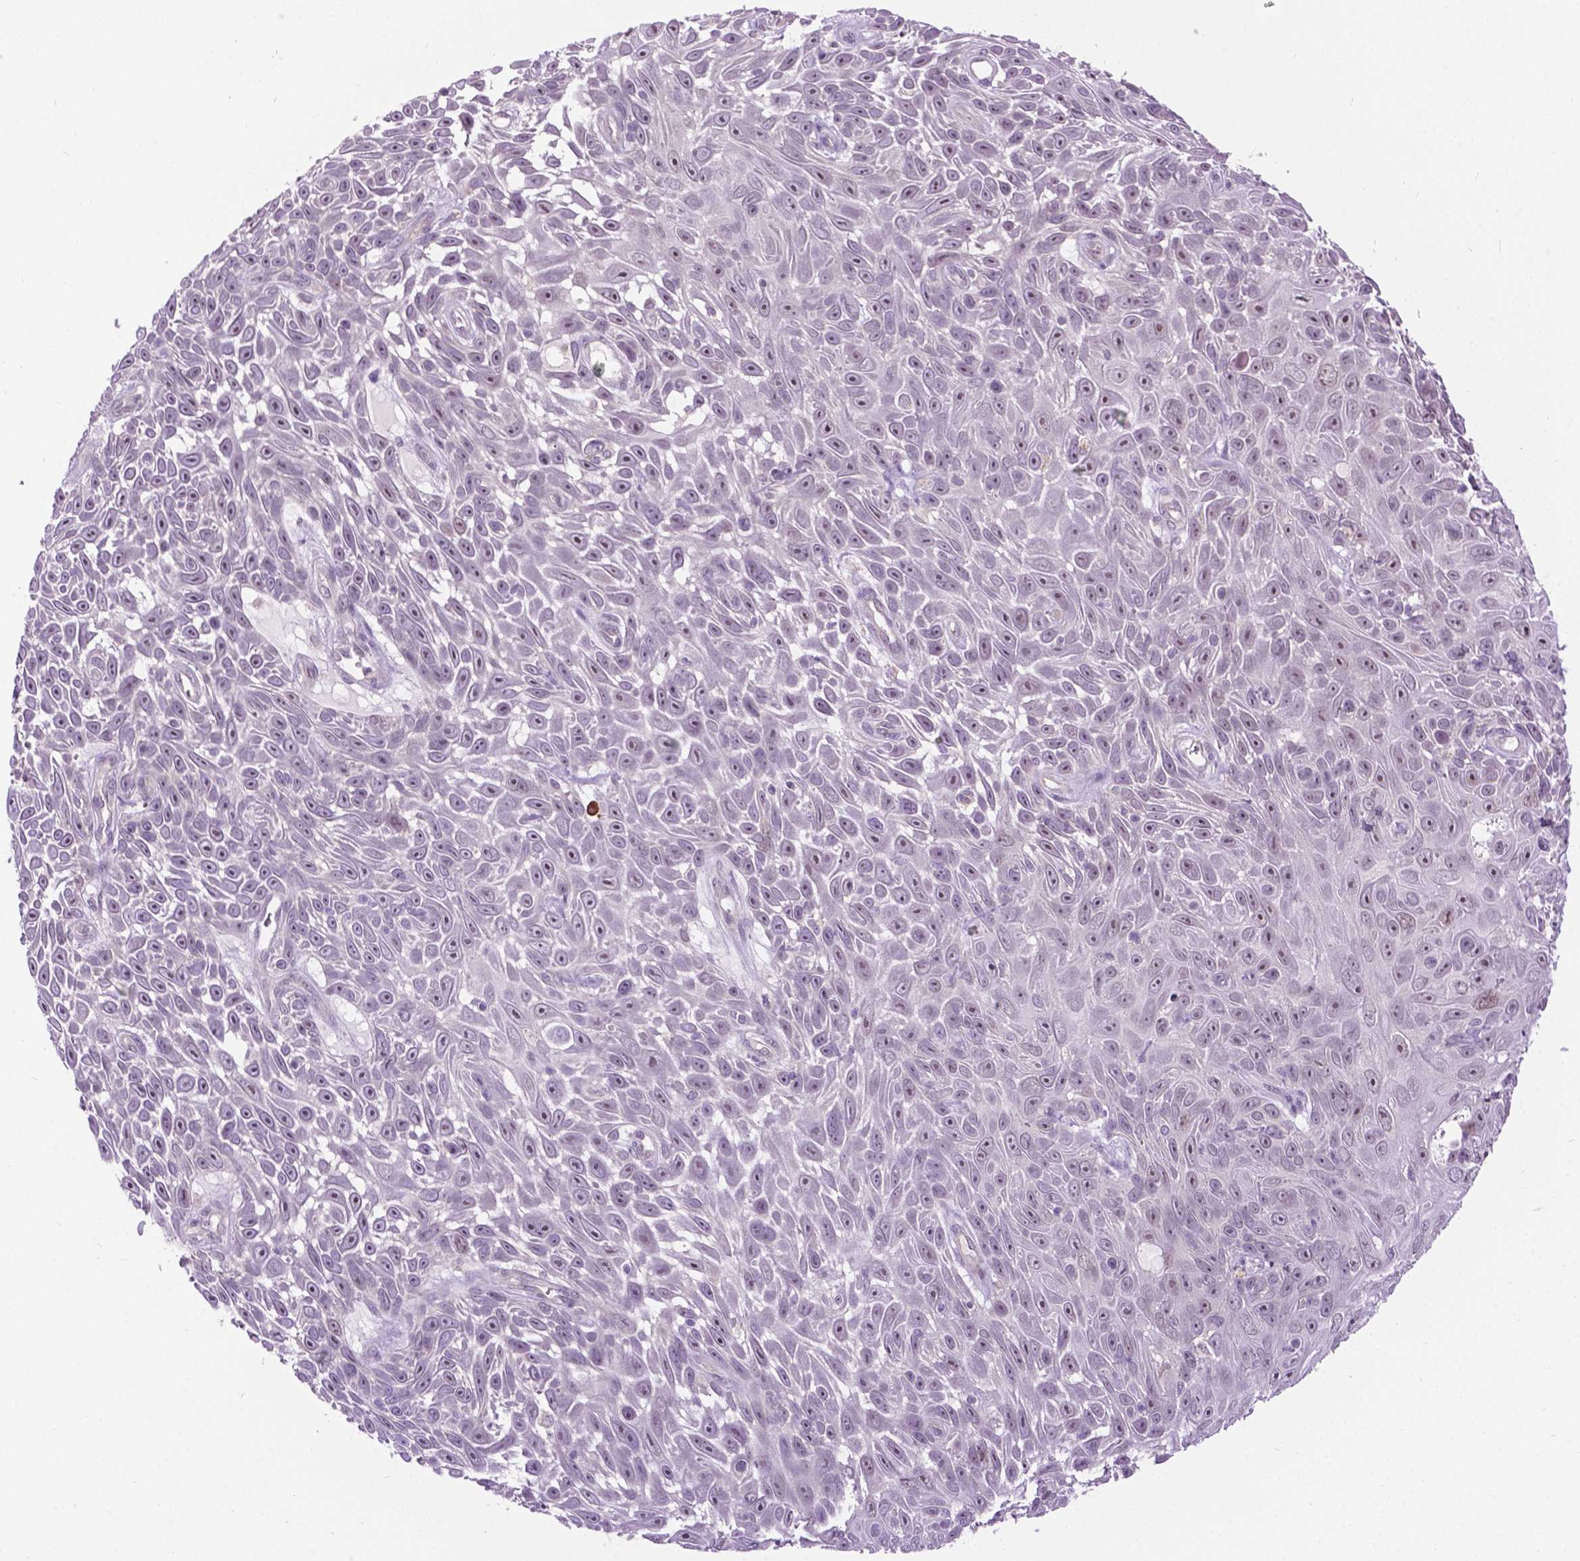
{"staining": {"intensity": "weak", "quantity": "25%-75%", "location": "nuclear"}, "tissue": "skin cancer", "cell_type": "Tumor cells", "image_type": "cancer", "snomed": [{"axis": "morphology", "description": "Squamous cell carcinoma, NOS"}, {"axis": "topography", "description": "Skin"}], "caption": "The histopathology image demonstrates staining of skin cancer (squamous cell carcinoma), revealing weak nuclear protein staining (brown color) within tumor cells. (brown staining indicates protein expression, while blue staining denotes nuclei).", "gene": "DENND4A", "patient": {"sex": "male", "age": 82}}